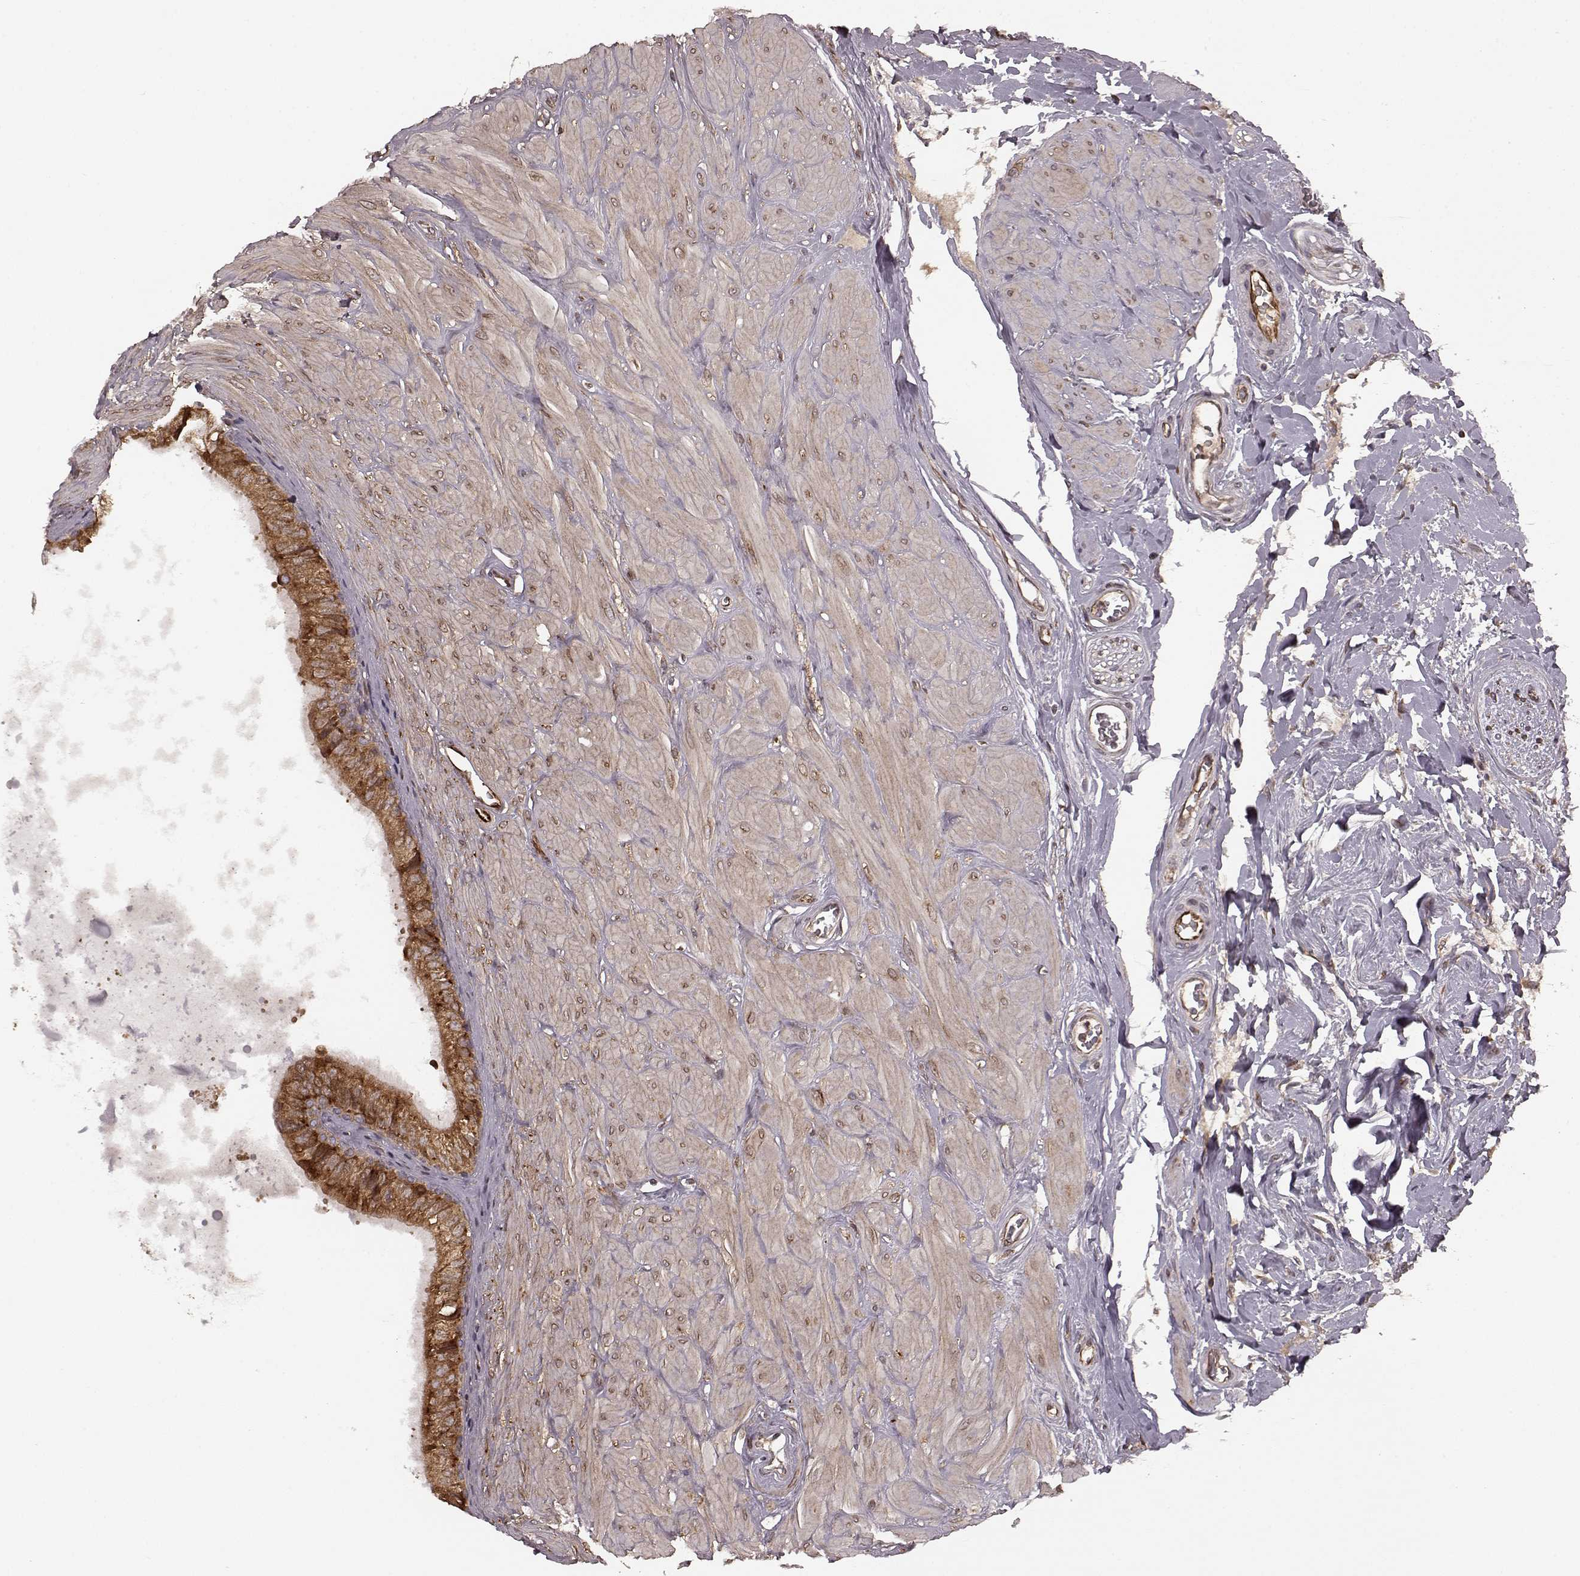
{"staining": {"intensity": "strong", "quantity": ">75%", "location": "cytoplasmic/membranous"}, "tissue": "epididymis", "cell_type": "Glandular cells", "image_type": "normal", "snomed": [{"axis": "morphology", "description": "Normal tissue, NOS"}, {"axis": "topography", "description": "Epididymis"}], "caption": "Immunohistochemistry (IHC) histopathology image of unremarkable human epididymis stained for a protein (brown), which reveals high levels of strong cytoplasmic/membranous positivity in approximately >75% of glandular cells.", "gene": "AGPAT1", "patient": {"sex": "male", "age": 37}}